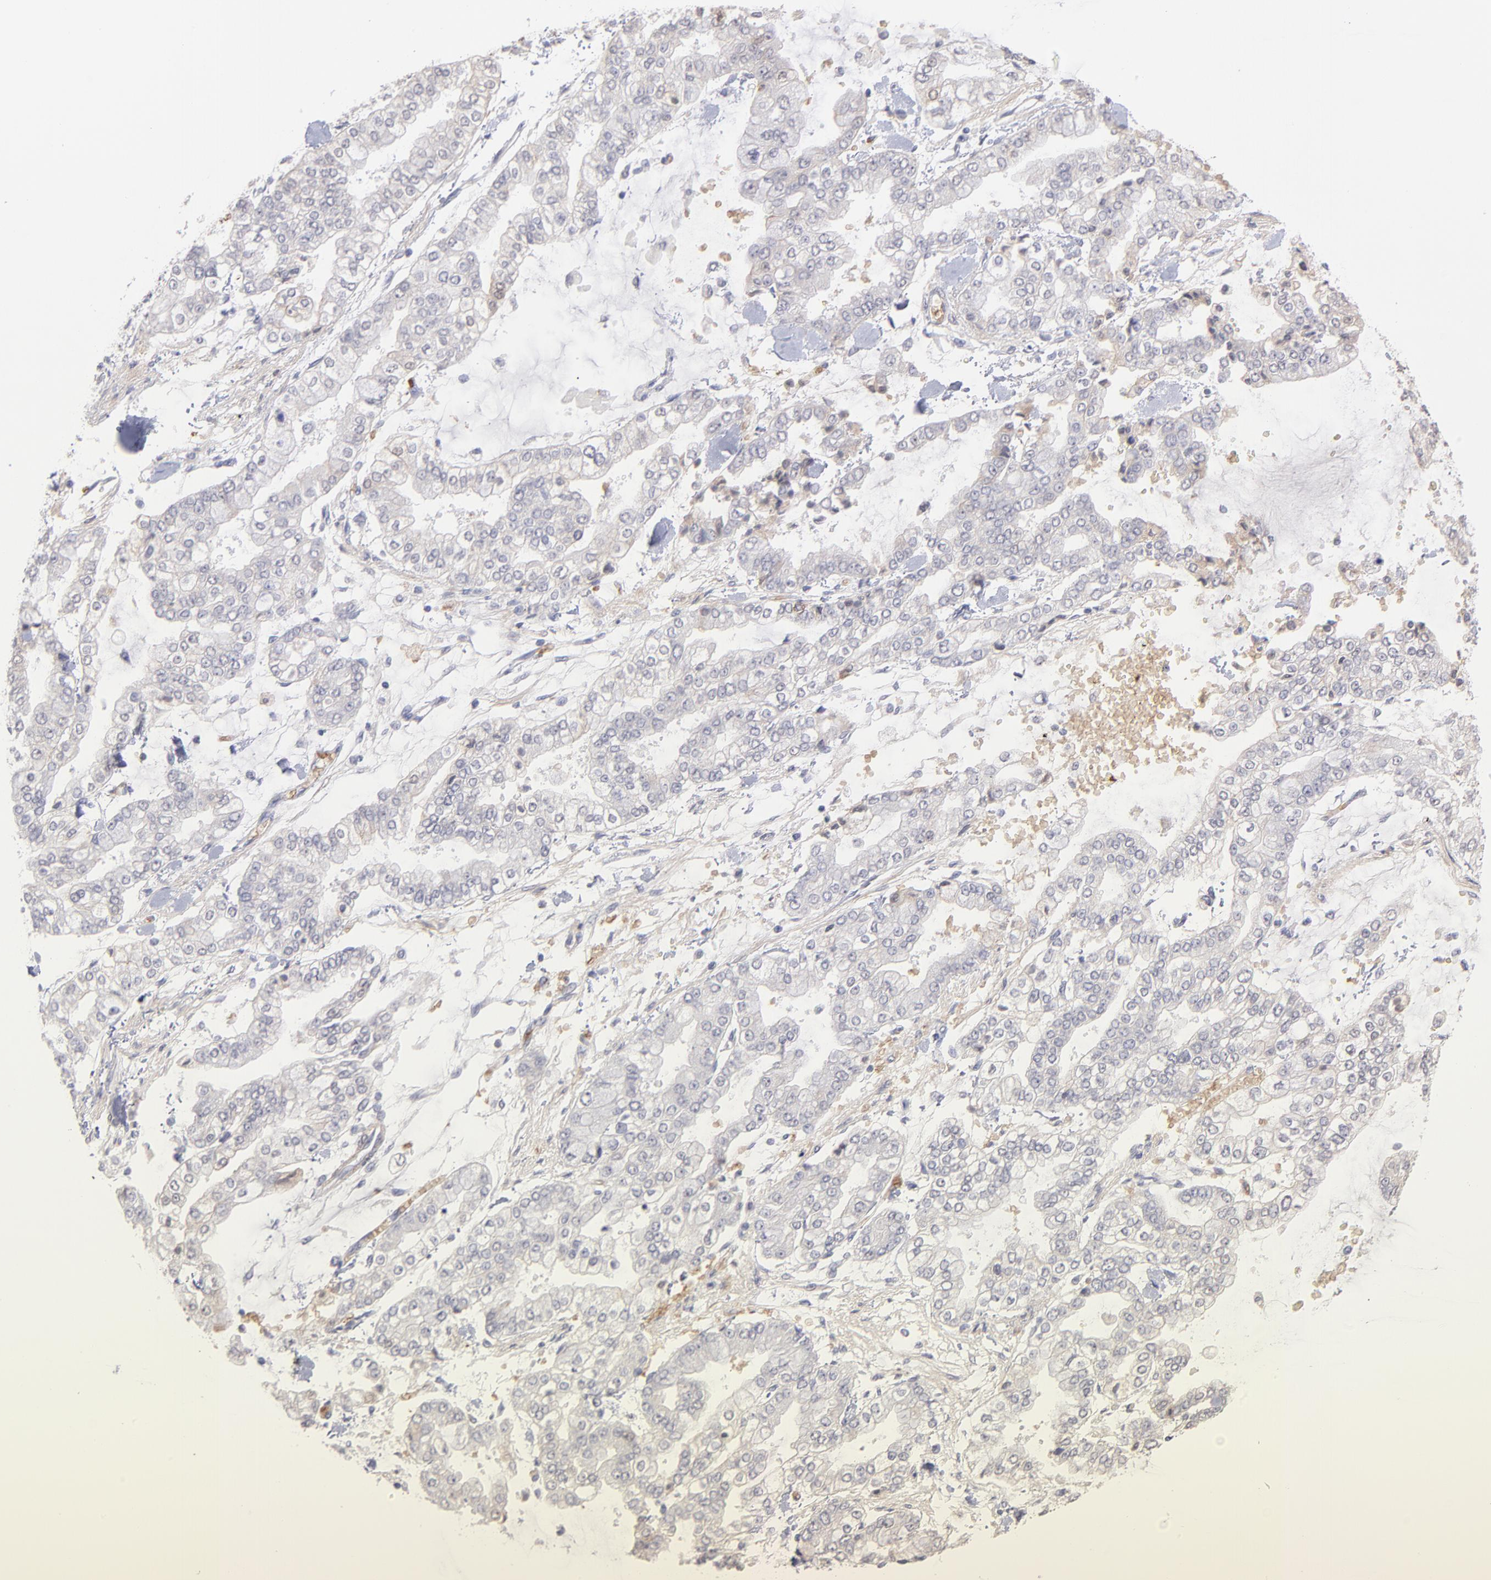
{"staining": {"intensity": "negative", "quantity": "none", "location": "none"}, "tissue": "stomach cancer", "cell_type": "Tumor cells", "image_type": "cancer", "snomed": [{"axis": "morphology", "description": "Normal tissue, NOS"}, {"axis": "morphology", "description": "Adenocarcinoma, NOS"}, {"axis": "topography", "description": "Stomach, upper"}, {"axis": "topography", "description": "Stomach"}], "caption": "Tumor cells show no significant protein staining in stomach adenocarcinoma. (DAB immunohistochemistry, high magnification).", "gene": "F13B", "patient": {"sex": "male", "age": 76}}